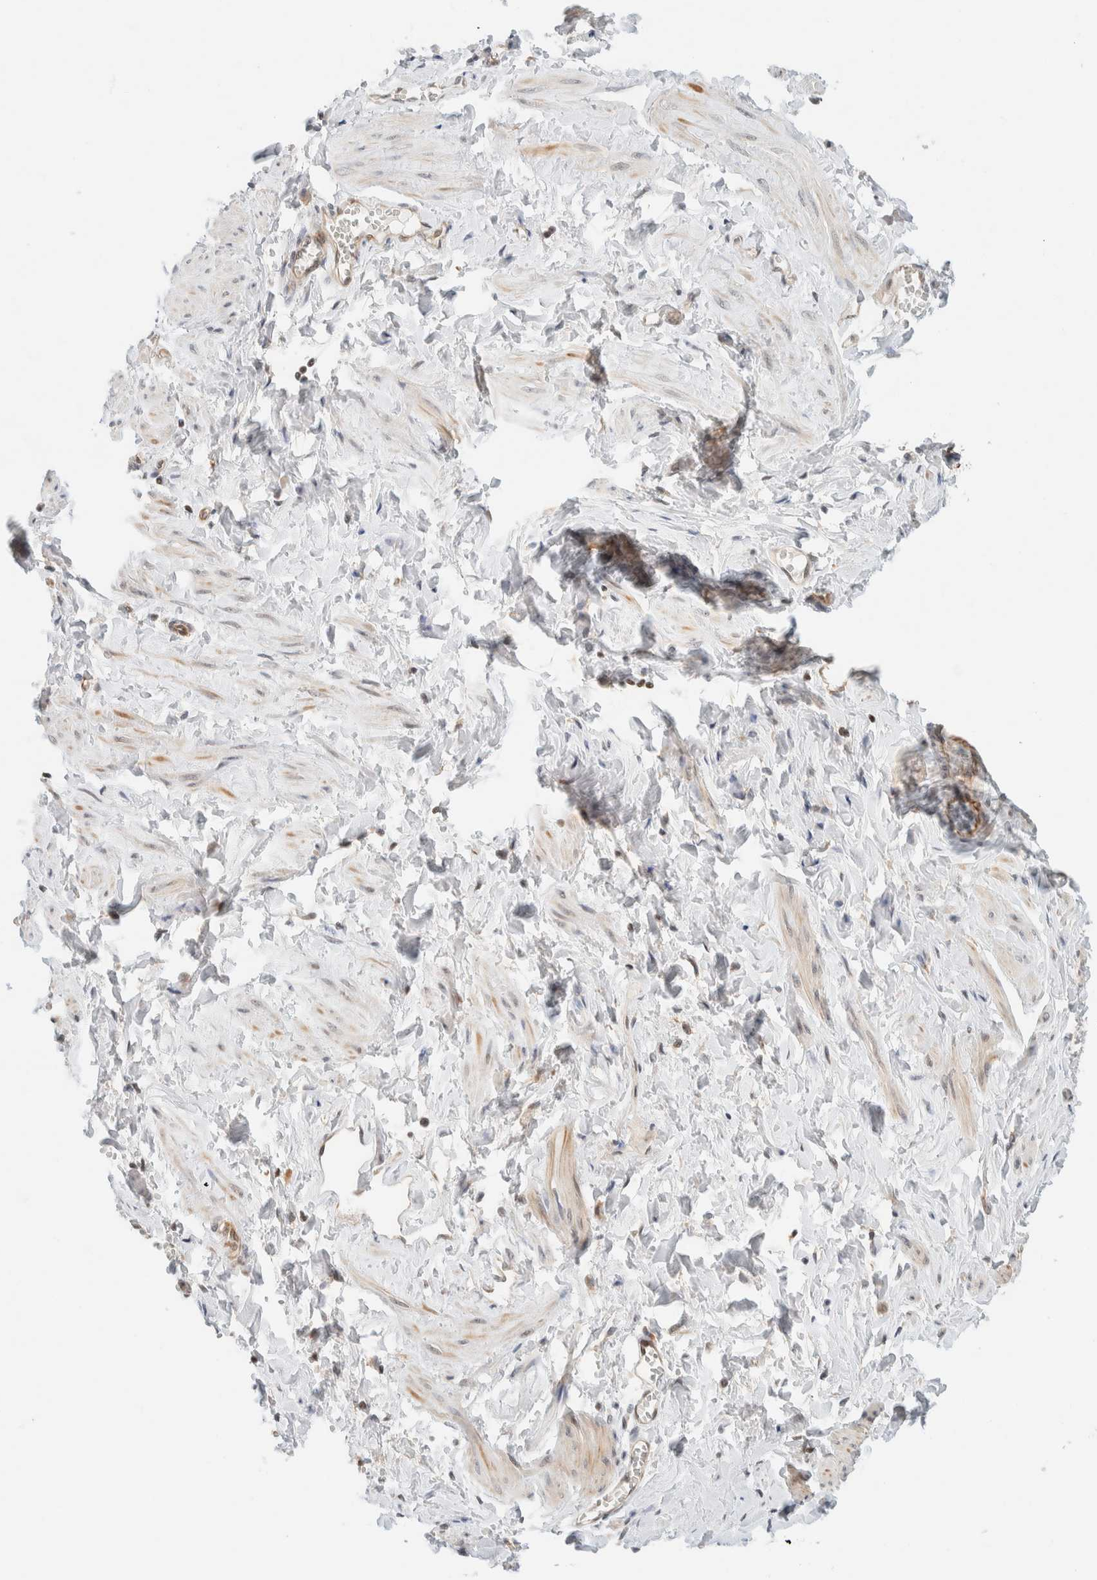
{"staining": {"intensity": "negative", "quantity": "none", "location": "none"}, "tissue": "adipose tissue", "cell_type": "Adipocytes", "image_type": "normal", "snomed": [{"axis": "morphology", "description": "Normal tissue, NOS"}, {"axis": "topography", "description": "Vascular tissue"}, {"axis": "topography", "description": "Fallopian tube"}, {"axis": "topography", "description": "Ovary"}], "caption": "IHC of unremarkable adipose tissue exhibits no positivity in adipocytes.", "gene": "C8orf76", "patient": {"sex": "female", "age": 67}}